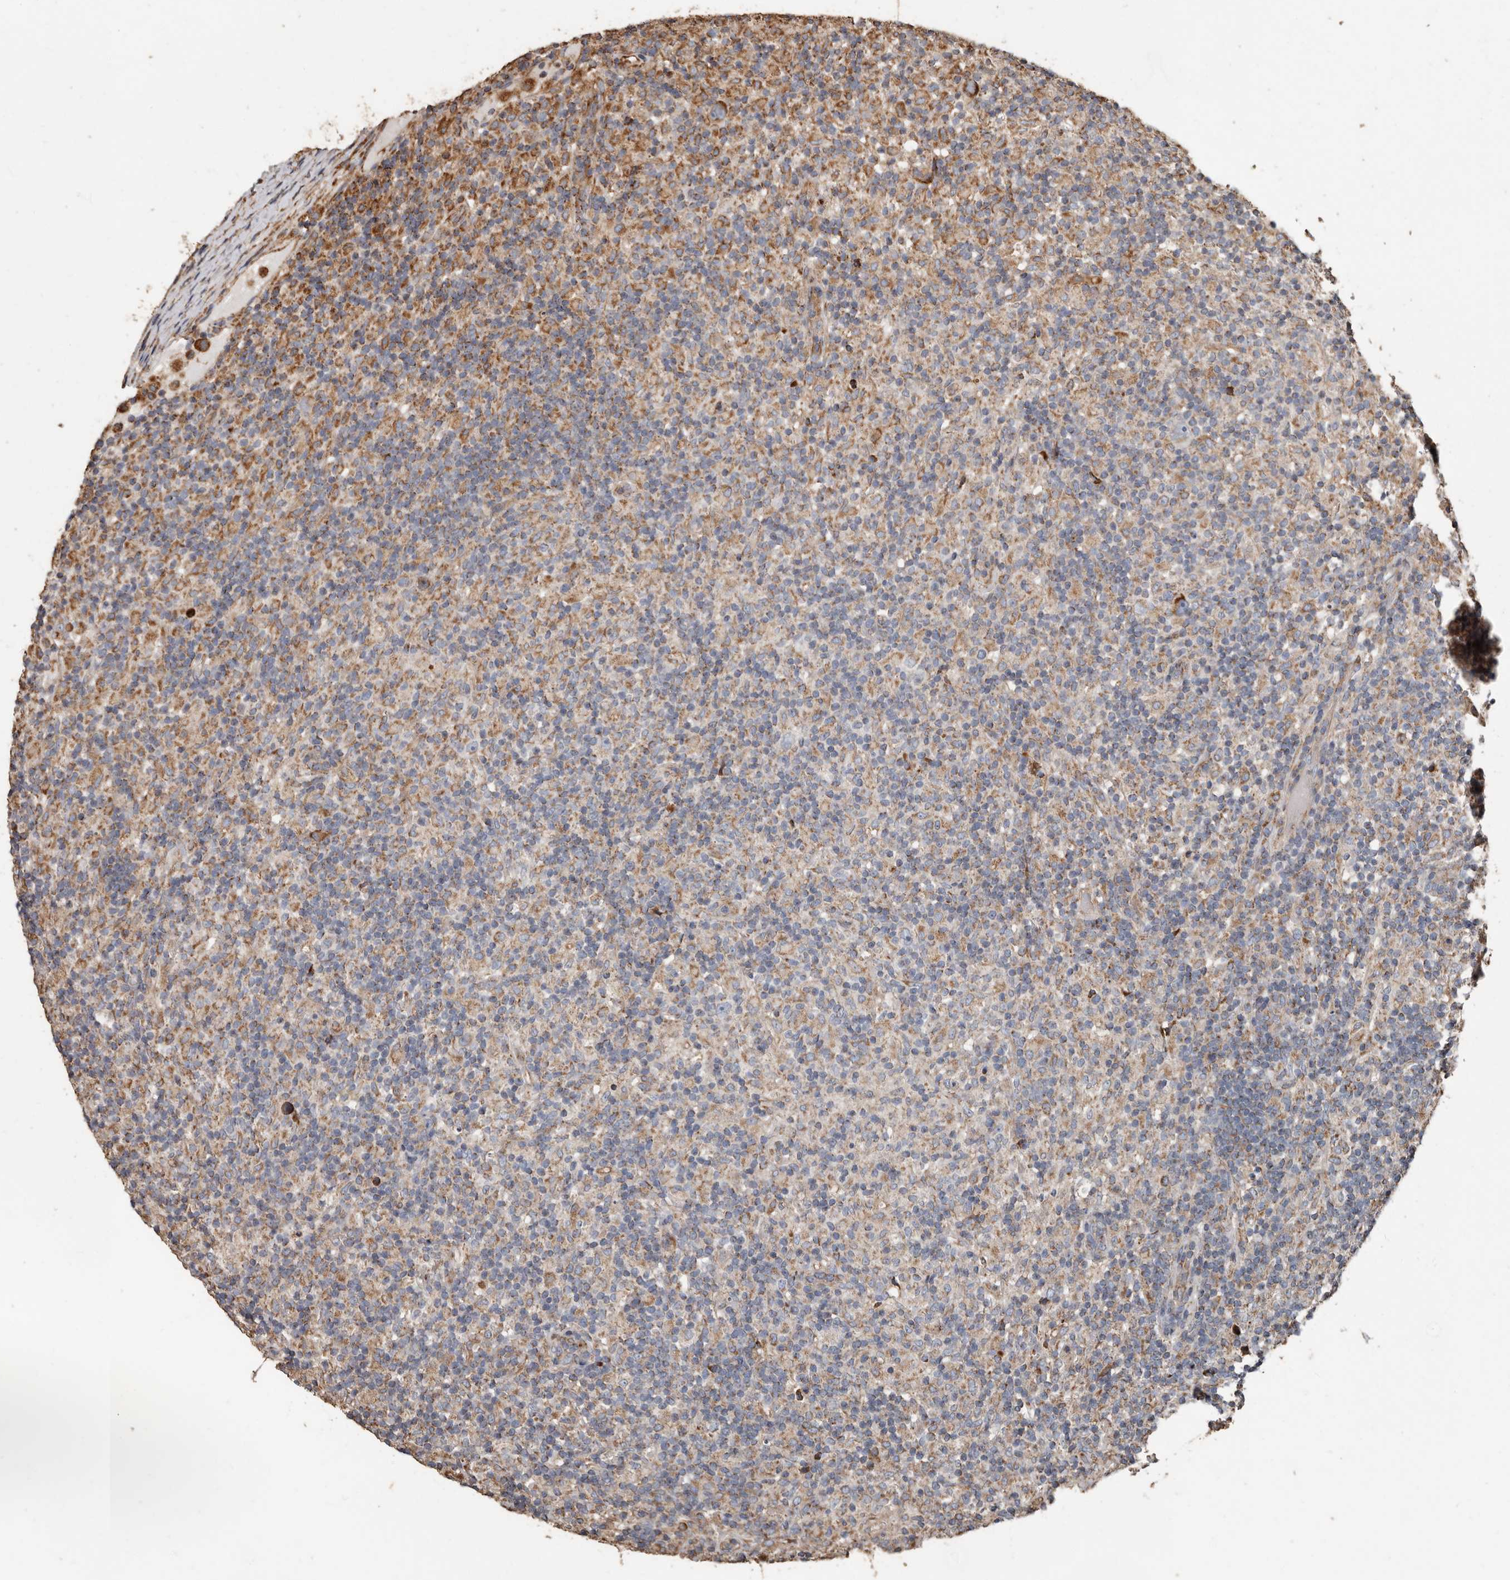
{"staining": {"intensity": "moderate", "quantity": ">75%", "location": "cytoplasmic/membranous"}, "tissue": "lymphoma", "cell_type": "Tumor cells", "image_type": "cancer", "snomed": [{"axis": "morphology", "description": "Hodgkin's disease, NOS"}, {"axis": "topography", "description": "Lymph node"}], "caption": "A high-resolution micrograph shows IHC staining of lymphoma, which displays moderate cytoplasmic/membranous staining in about >75% of tumor cells.", "gene": "OSGIN2", "patient": {"sex": "male", "age": 70}}